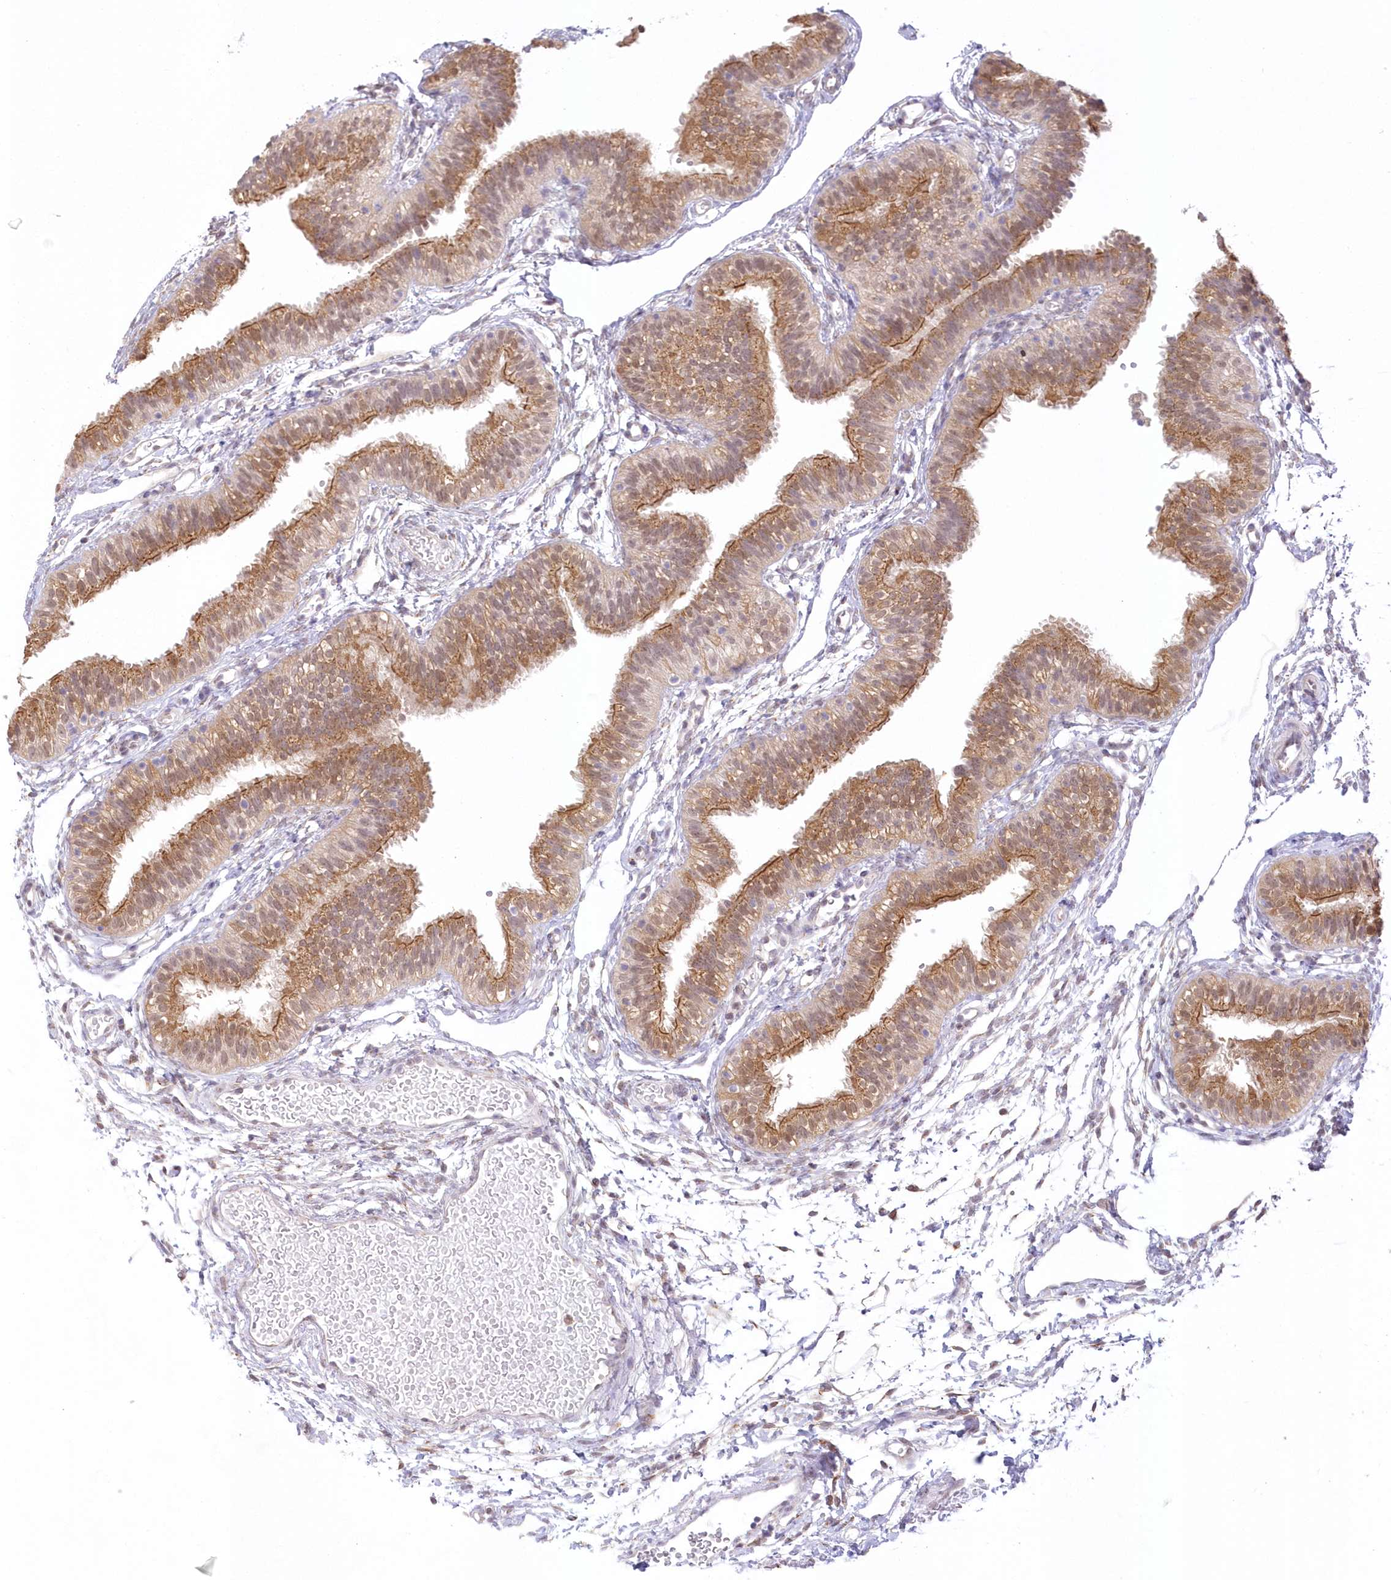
{"staining": {"intensity": "moderate", "quantity": ">75%", "location": "cytoplasmic/membranous,nuclear"}, "tissue": "fallopian tube", "cell_type": "Glandular cells", "image_type": "normal", "snomed": [{"axis": "morphology", "description": "Normal tissue, NOS"}, {"axis": "topography", "description": "Fallopian tube"}], "caption": "Immunohistochemistry (IHC) photomicrograph of benign human fallopian tube stained for a protein (brown), which demonstrates medium levels of moderate cytoplasmic/membranous,nuclear staining in approximately >75% of glandular cells.", "gene": "RNPEP", "patient": {"sex": "female", "age": 35}}